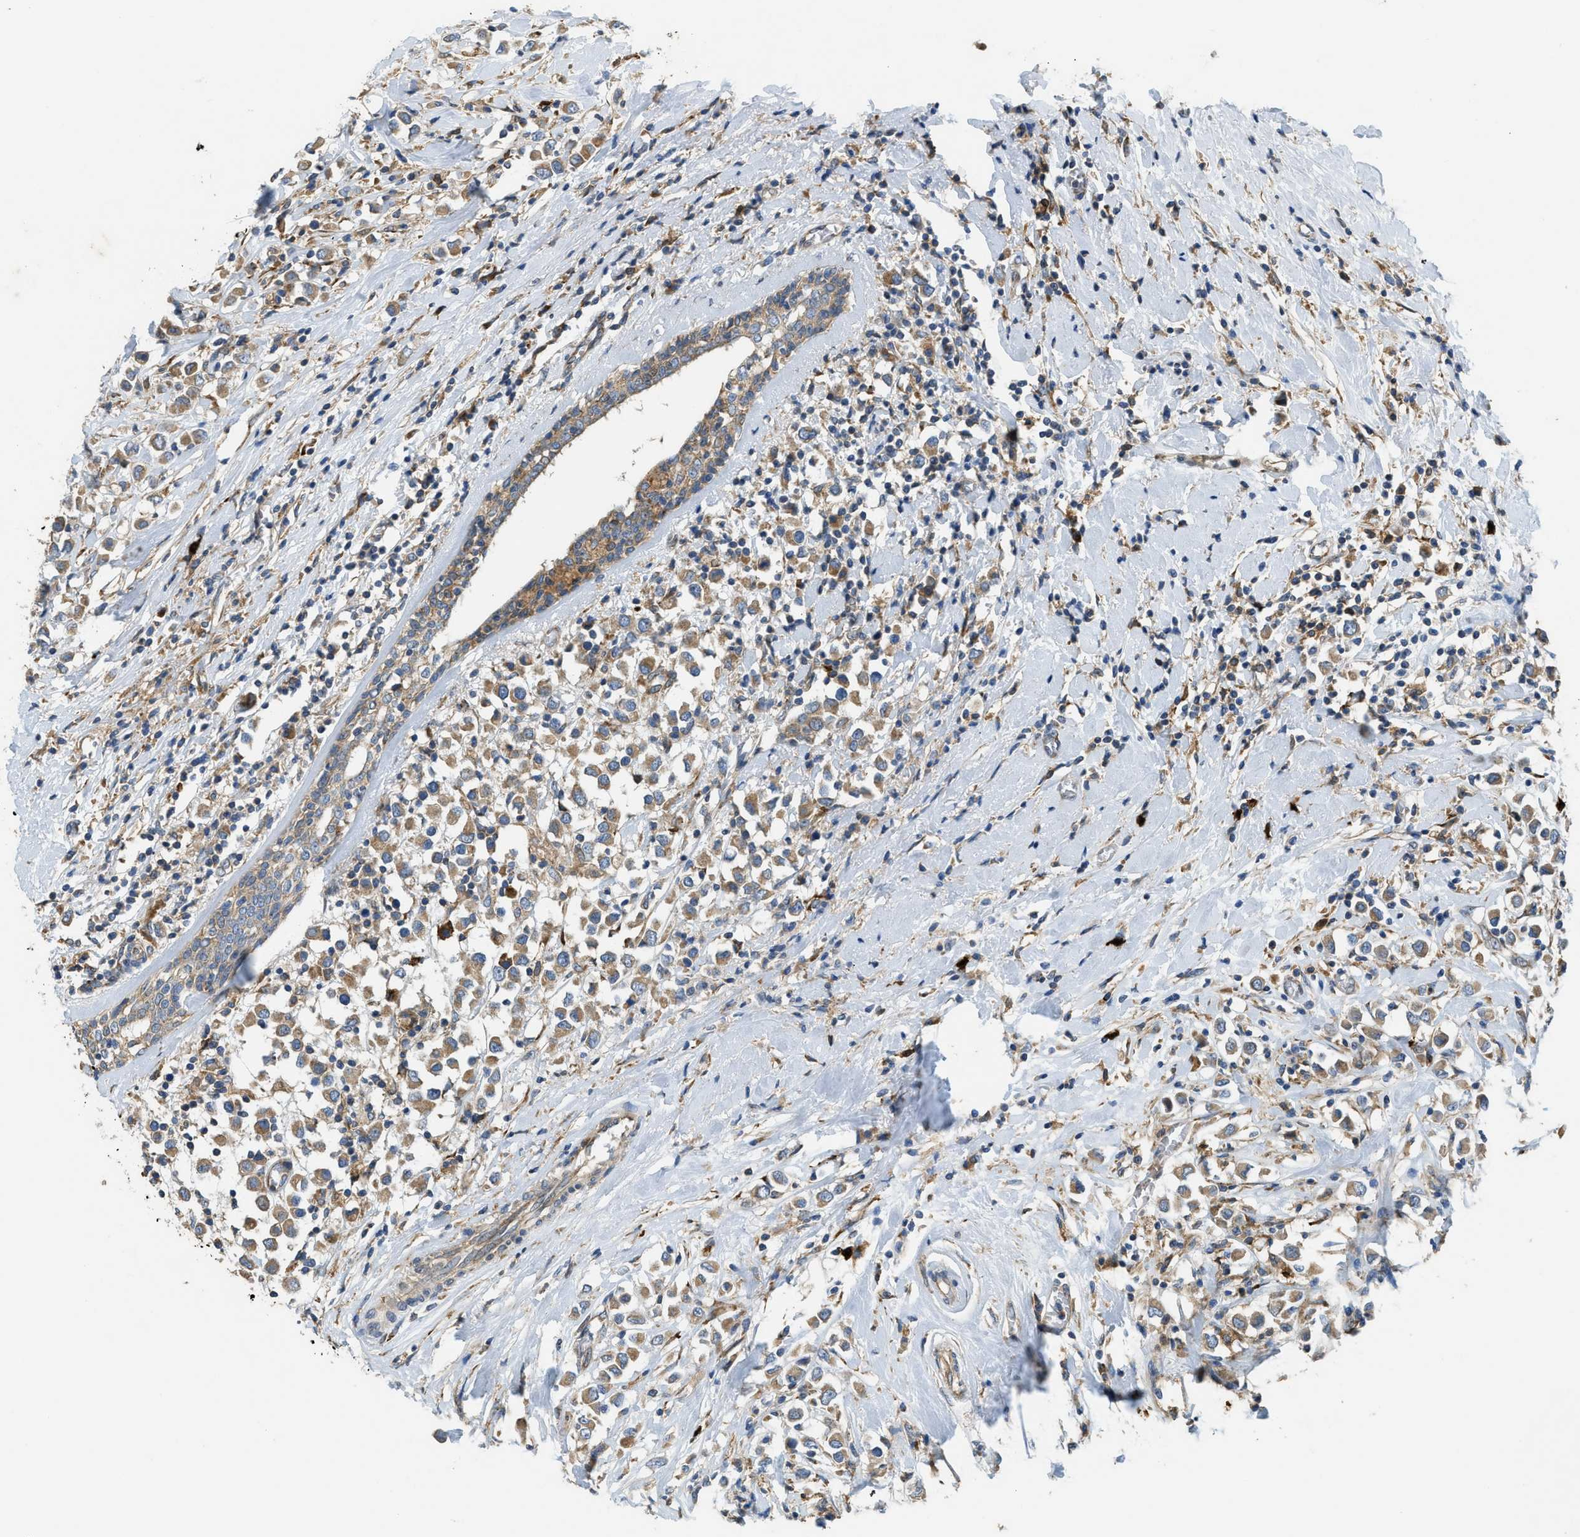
{"staining": {"intensity": "moderate", "quantity": ">75%", "location": "cytoplasmic/membranous"}, "tissue": "breast cancer", "cell_type": "Tumor cells", "image_type": "cancer", "snomed": [{"axis": "morphology", "description": "Duct carcinoma"}, {"axis": "topography", "description": "Breast"}], "caption": "Protein staining of breast cancer (intraductal carcinoma) tissue displays moderate cytoplasmic/membranous staining in approximately >75% of tumor cells.", "gene": "TMEM68", "patient": {"sex": "female", "age": 61}}